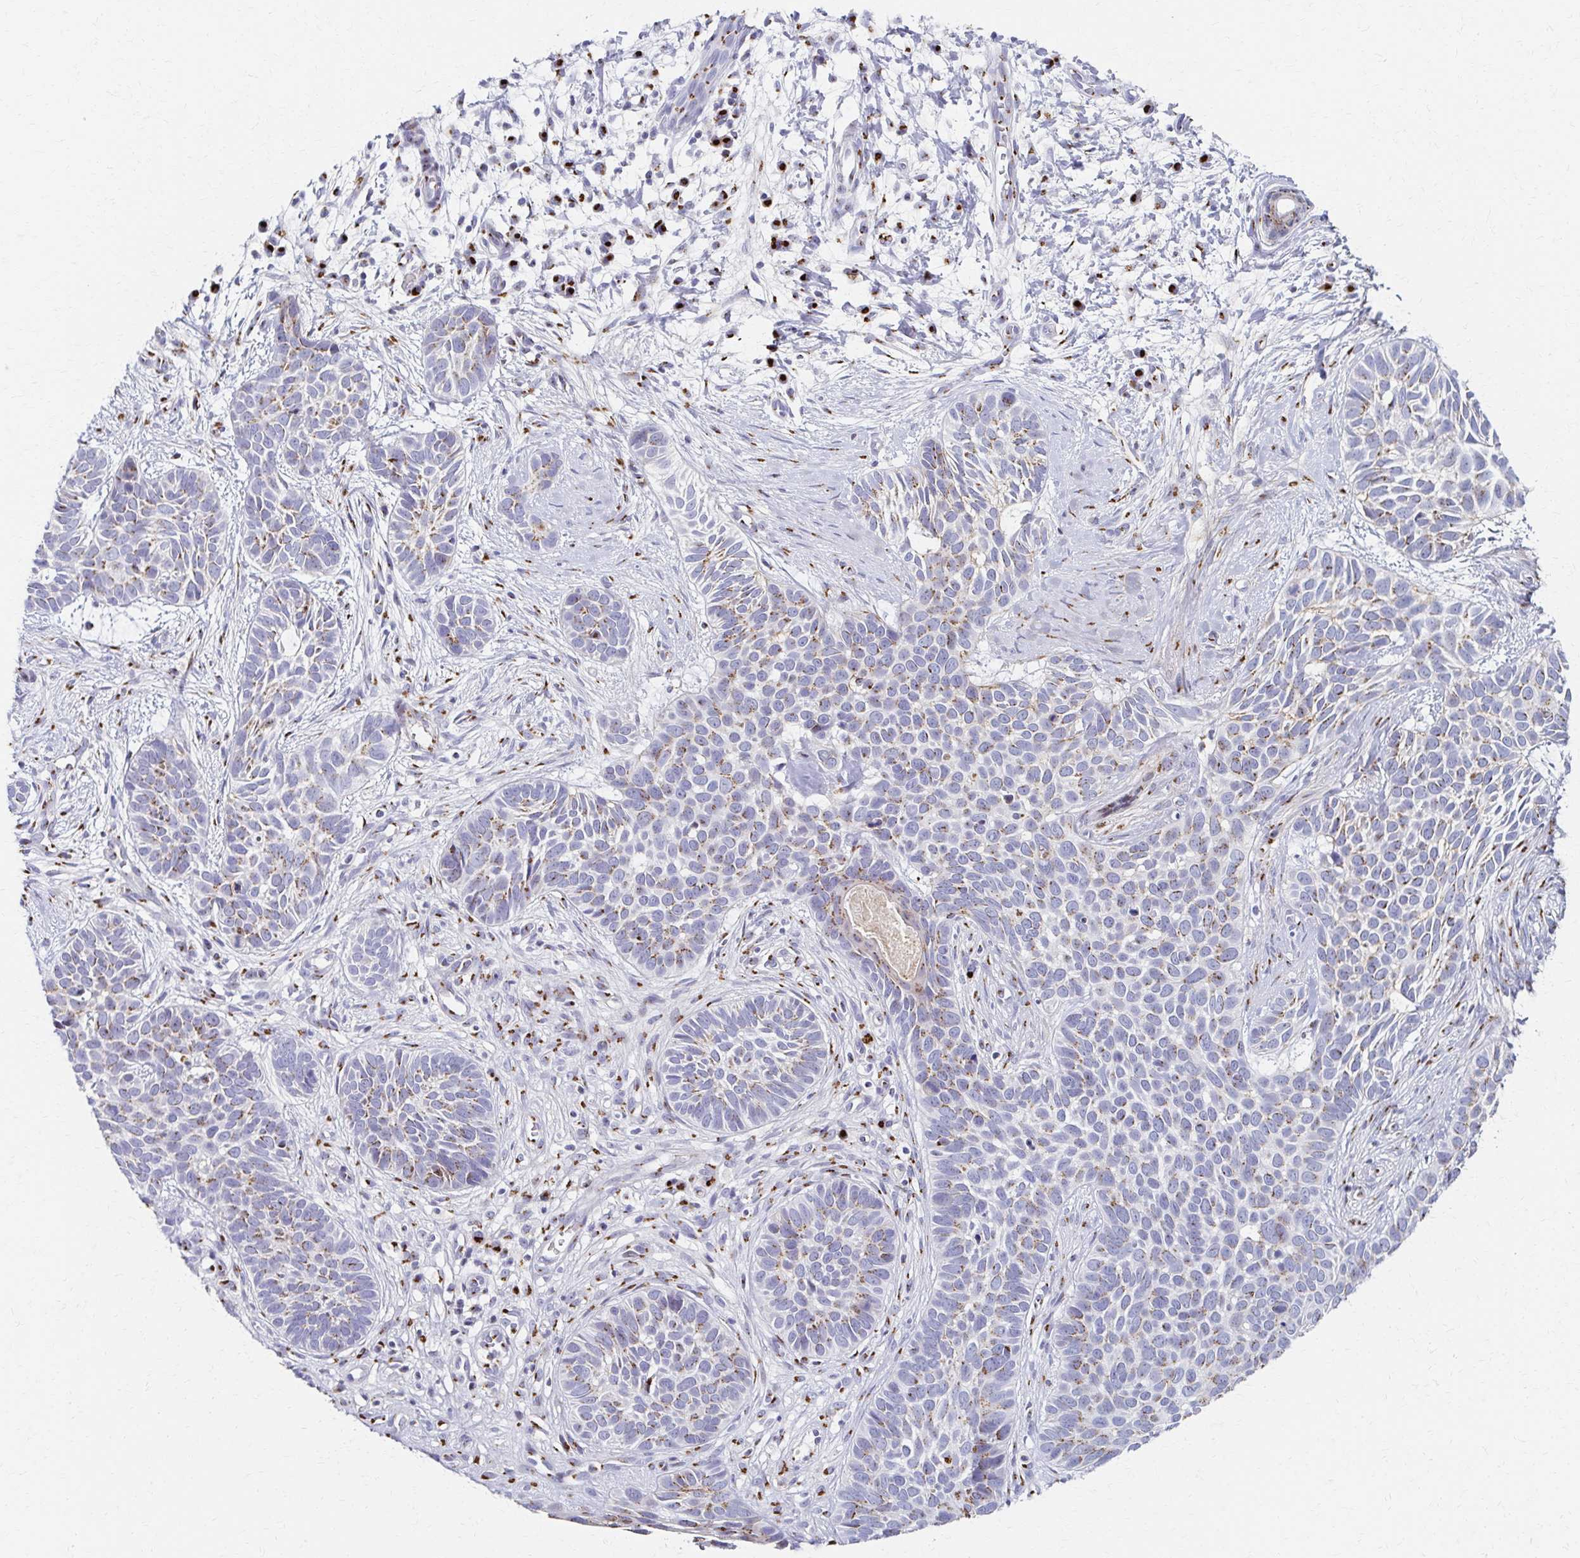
{"staining": {"intensity": "weak", "quantity": "25%-75%", "location": "cytoplasmic/membranous"}, "tissue": "skin cancer", "cell_type": "Tumor cells", "image_type": "cancer", "snomed": [{"axis": "morphology", "description": "Basal cell carcinoma"}, {"axis": "topography", "description": "Skin"}], "caption": "Immunohistochemical staining of basal cell carcinoma (skin) reveals weak cytoplasmic/membranous protein staining in about 25%-75% of tumor cells.", "gene": "TM9SF1", "patient": {"sex": "male", "age": 69}}